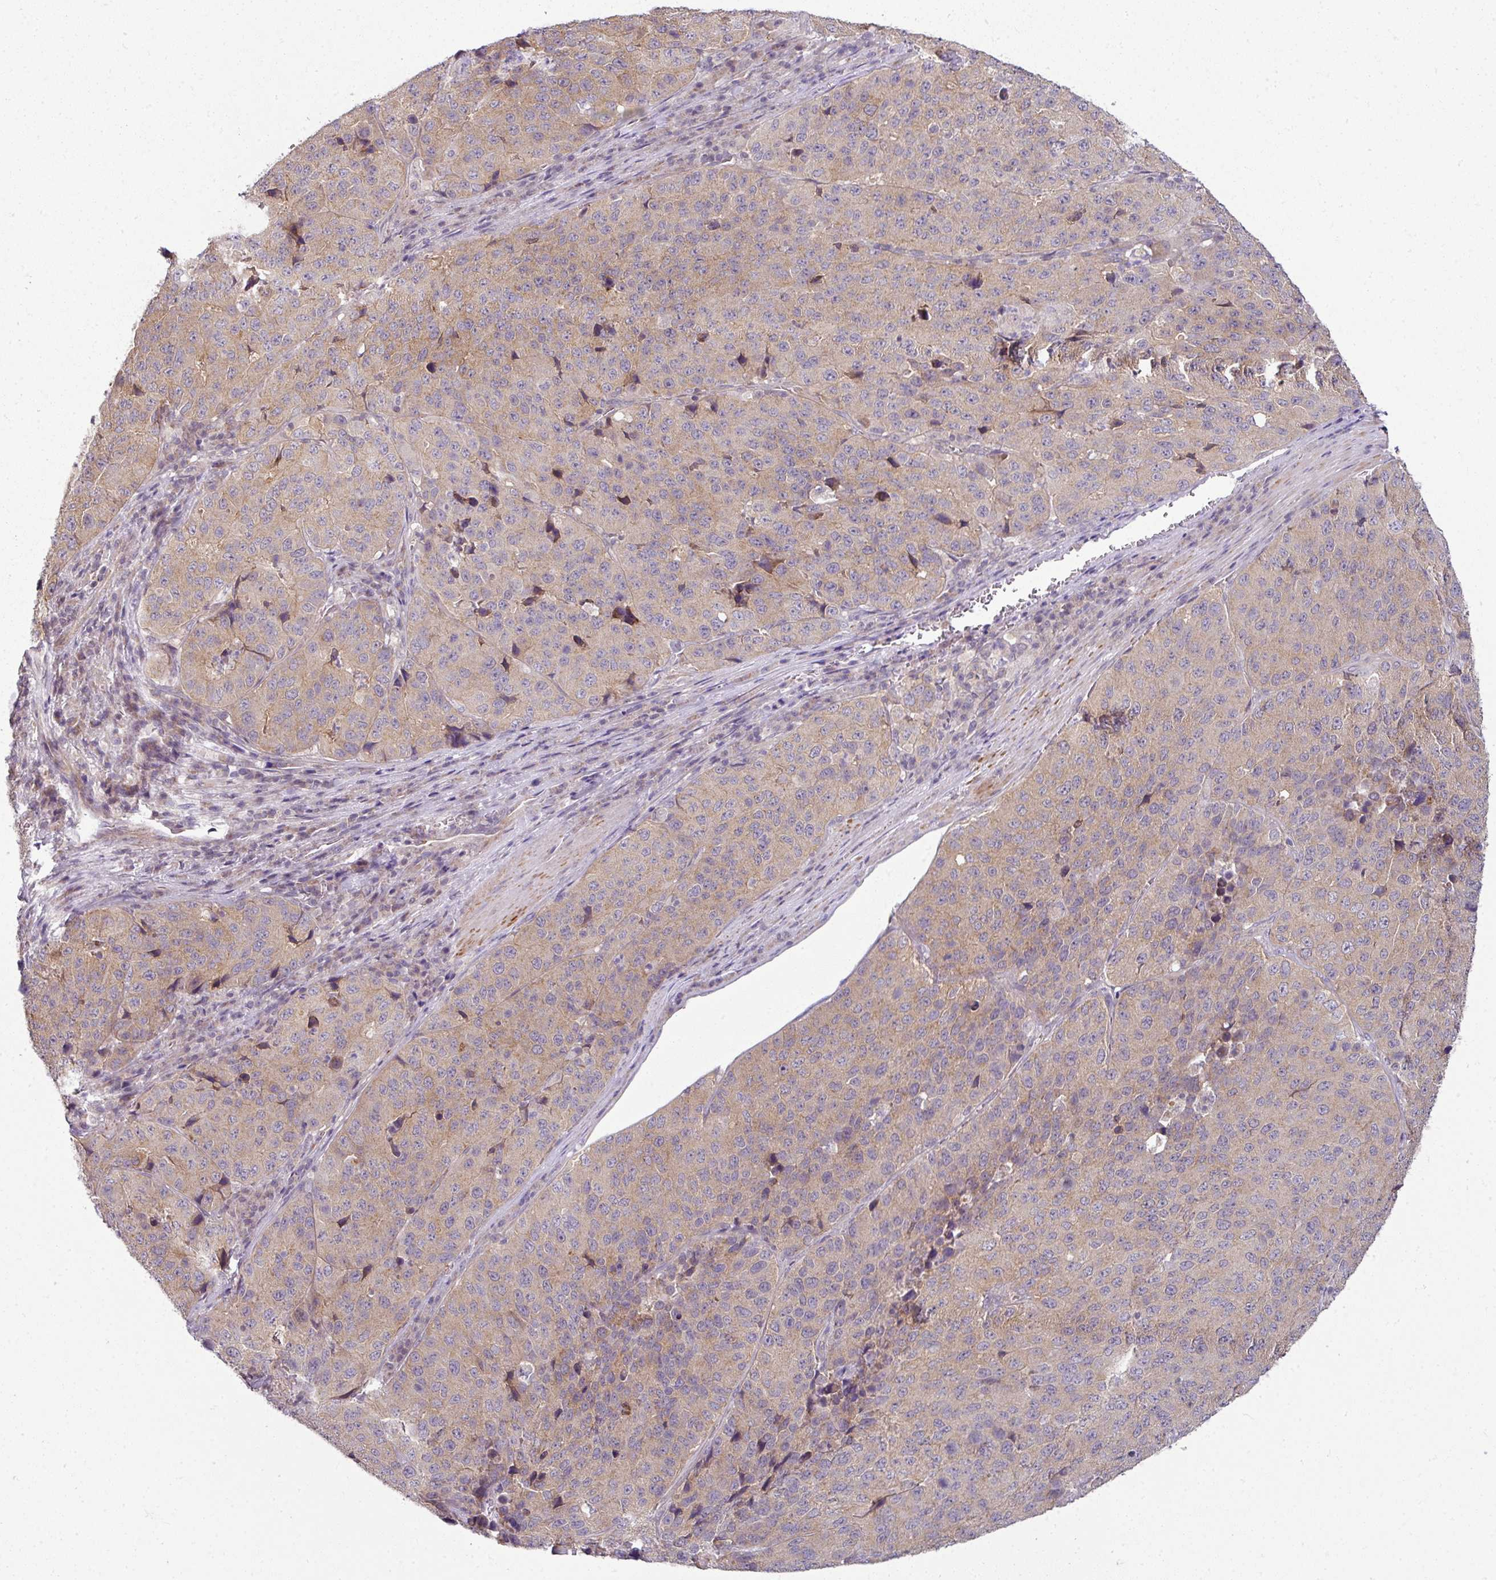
{"staining": {"intensity": "weak", "quantity": ">75%", "location": "cytoplasmic/membranous"}, "tissue": "stomach cancer", "cell_type": "Tumor cells", "image_type": "cancer", "snomed": [{"axis": "morphology", "description": "Adenocarcinoma, NOS"}, {"axis": "topography", "description": "Stomach"}], "caption": "About >75% of tumor cells in stomach adenocarcinoma demonstrate weak cytoplasmic/membranous protein staining as visualized by brown immunohistochemical staining.", "gene": "DERPC", "patient": {"sex": "male", "age": 71}}